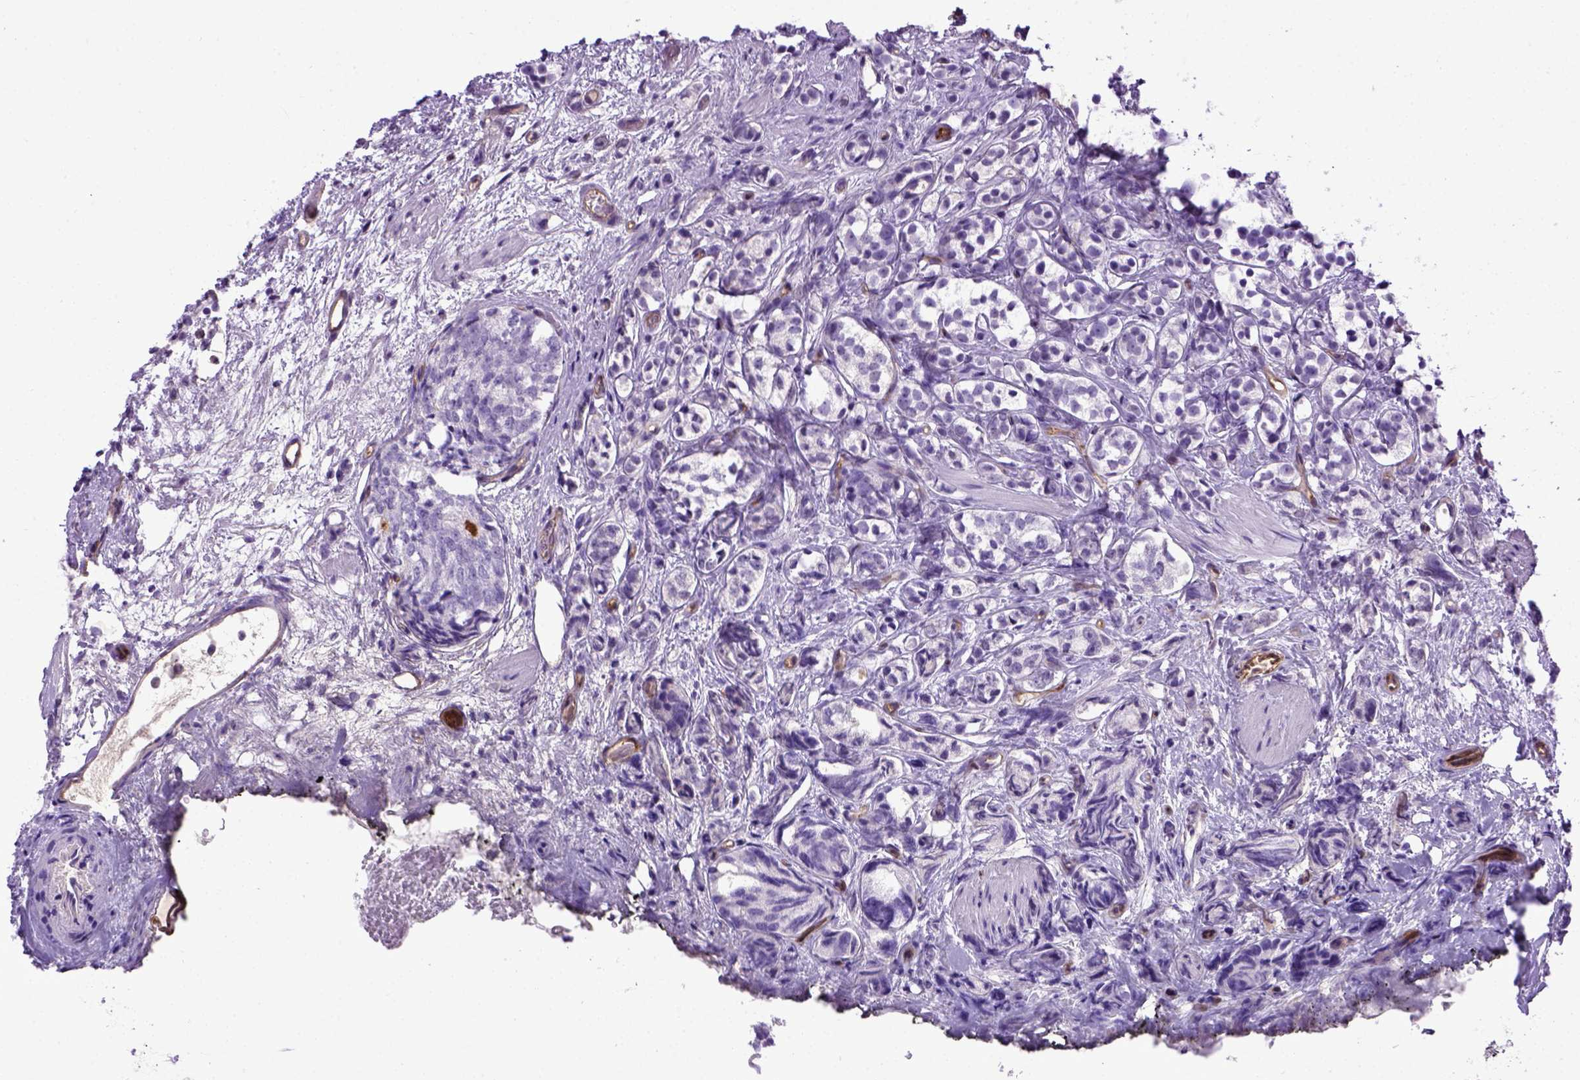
{"staining": {"intensity": "negative", "quantity": "none", "location": "none"}, "tissue": "prostate cancer", "cell_type": "Tumor cells", "image_type": "cancer", "snomed": [{"axis": "morphology", "description": "Adenocarcinoma, High grade"}, {"axis": "topography", "description": "Prostate"}], "caption": "Immunohistochemical staining of prostate adenocarcinoma (high-grade) demonstrates no significant staining in tumor cells. (Stains: DAB IHC with hematoxylin counter stain, Microscopy: brightfield microscopy at high magnification).", "gene": "ENG", "patient": {"sex": "male", "age": 53}}